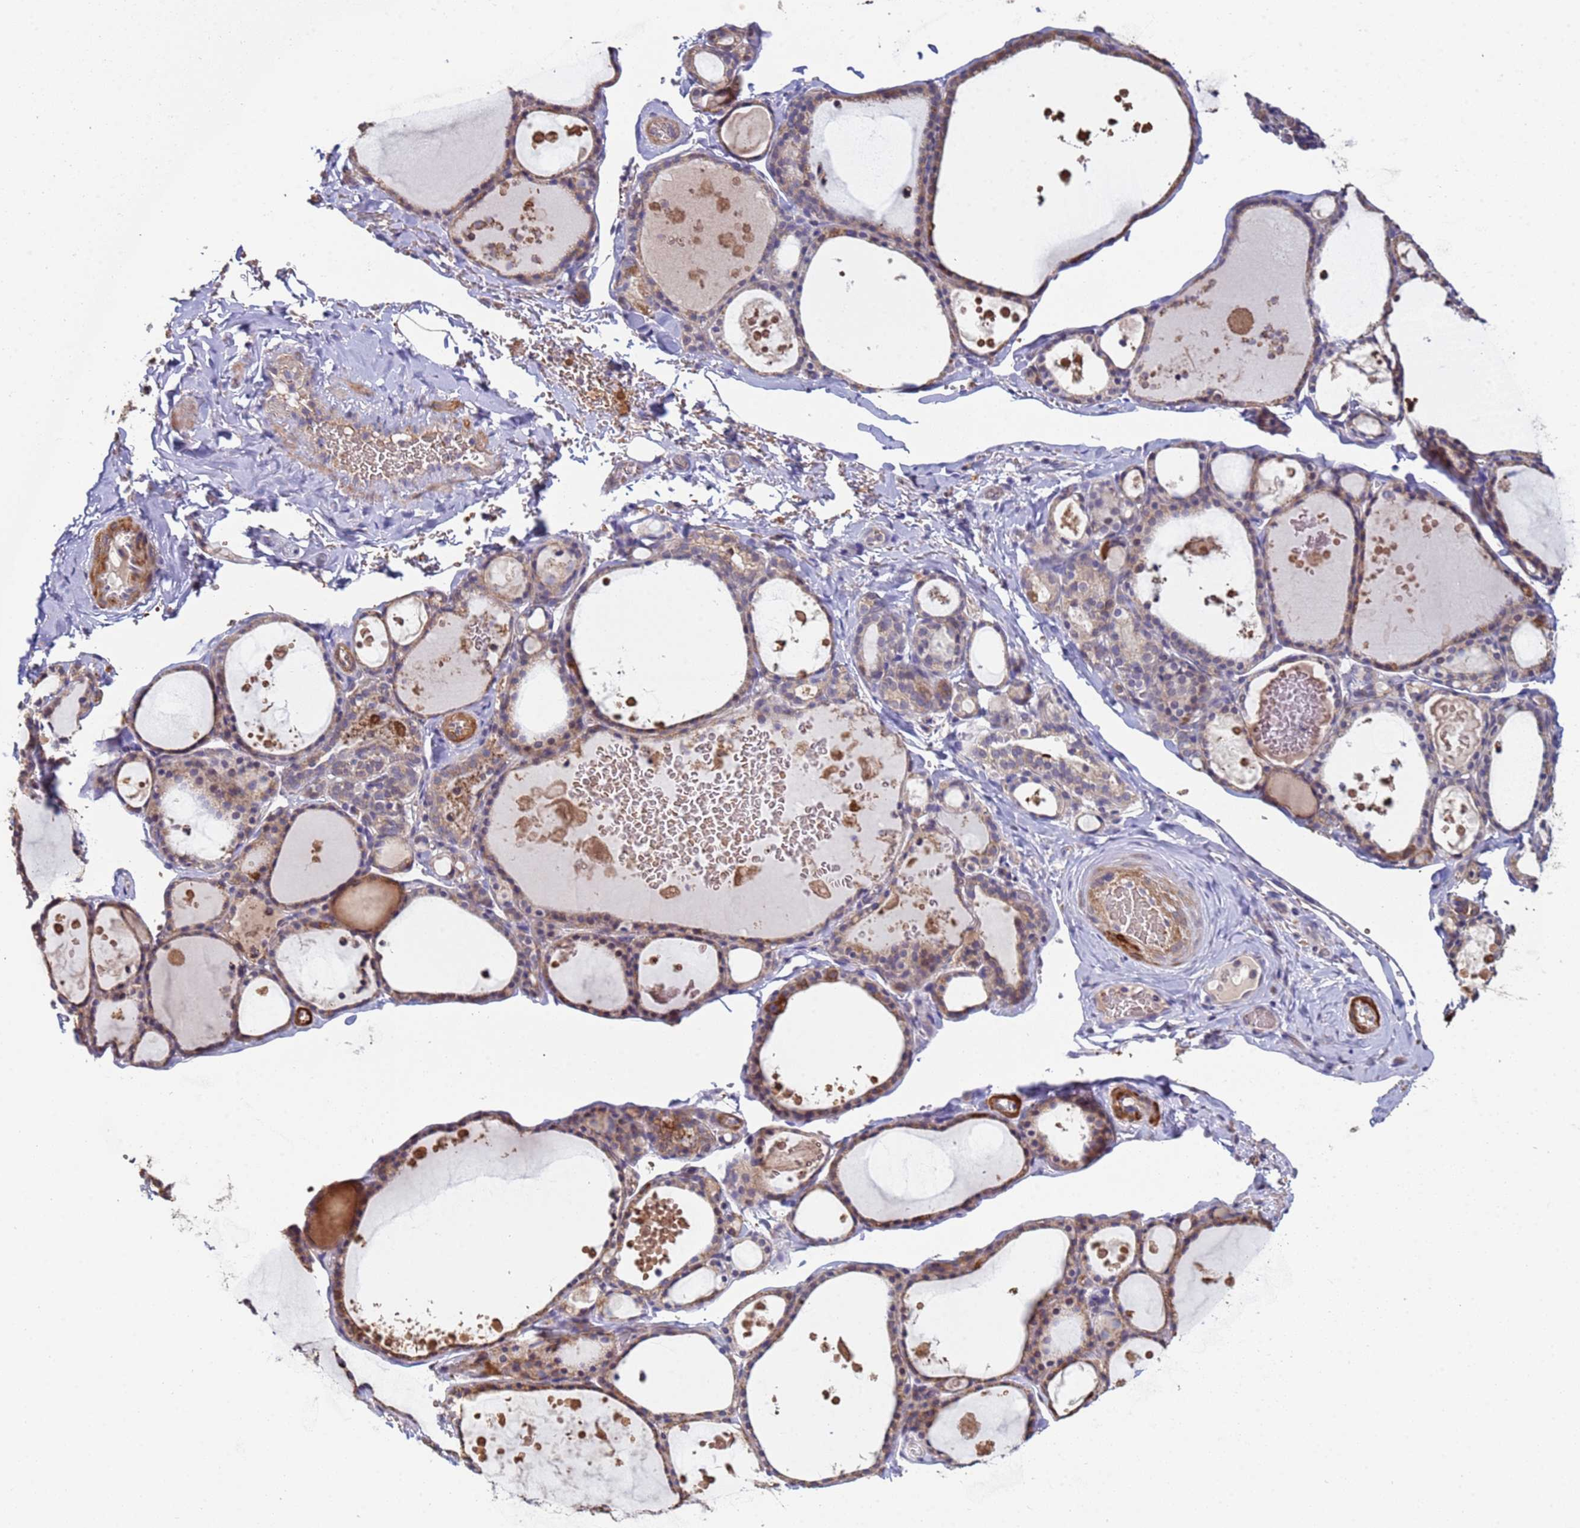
{"staining": {"intensity": "moderate", "quantity": ">75%", "location": "cytoplasmic/membranous"}, "tissue": "thyroid gland", "cell_type": "Glandular cells", "image_type": "normal", "snomed": [{"axis": "morphology", "description": "Normal tissue, NOS"}, {"axis": "topography", "description": "Thyroid gland"}], "caption": "Normal thyroid gland shows moderate cytoplasmic/membranous positivity in about >75% of glandular cells, visualized by immunohistochemistry.", "gene": "CLHC1", "patient": {"sex": "male", "age": 56}}